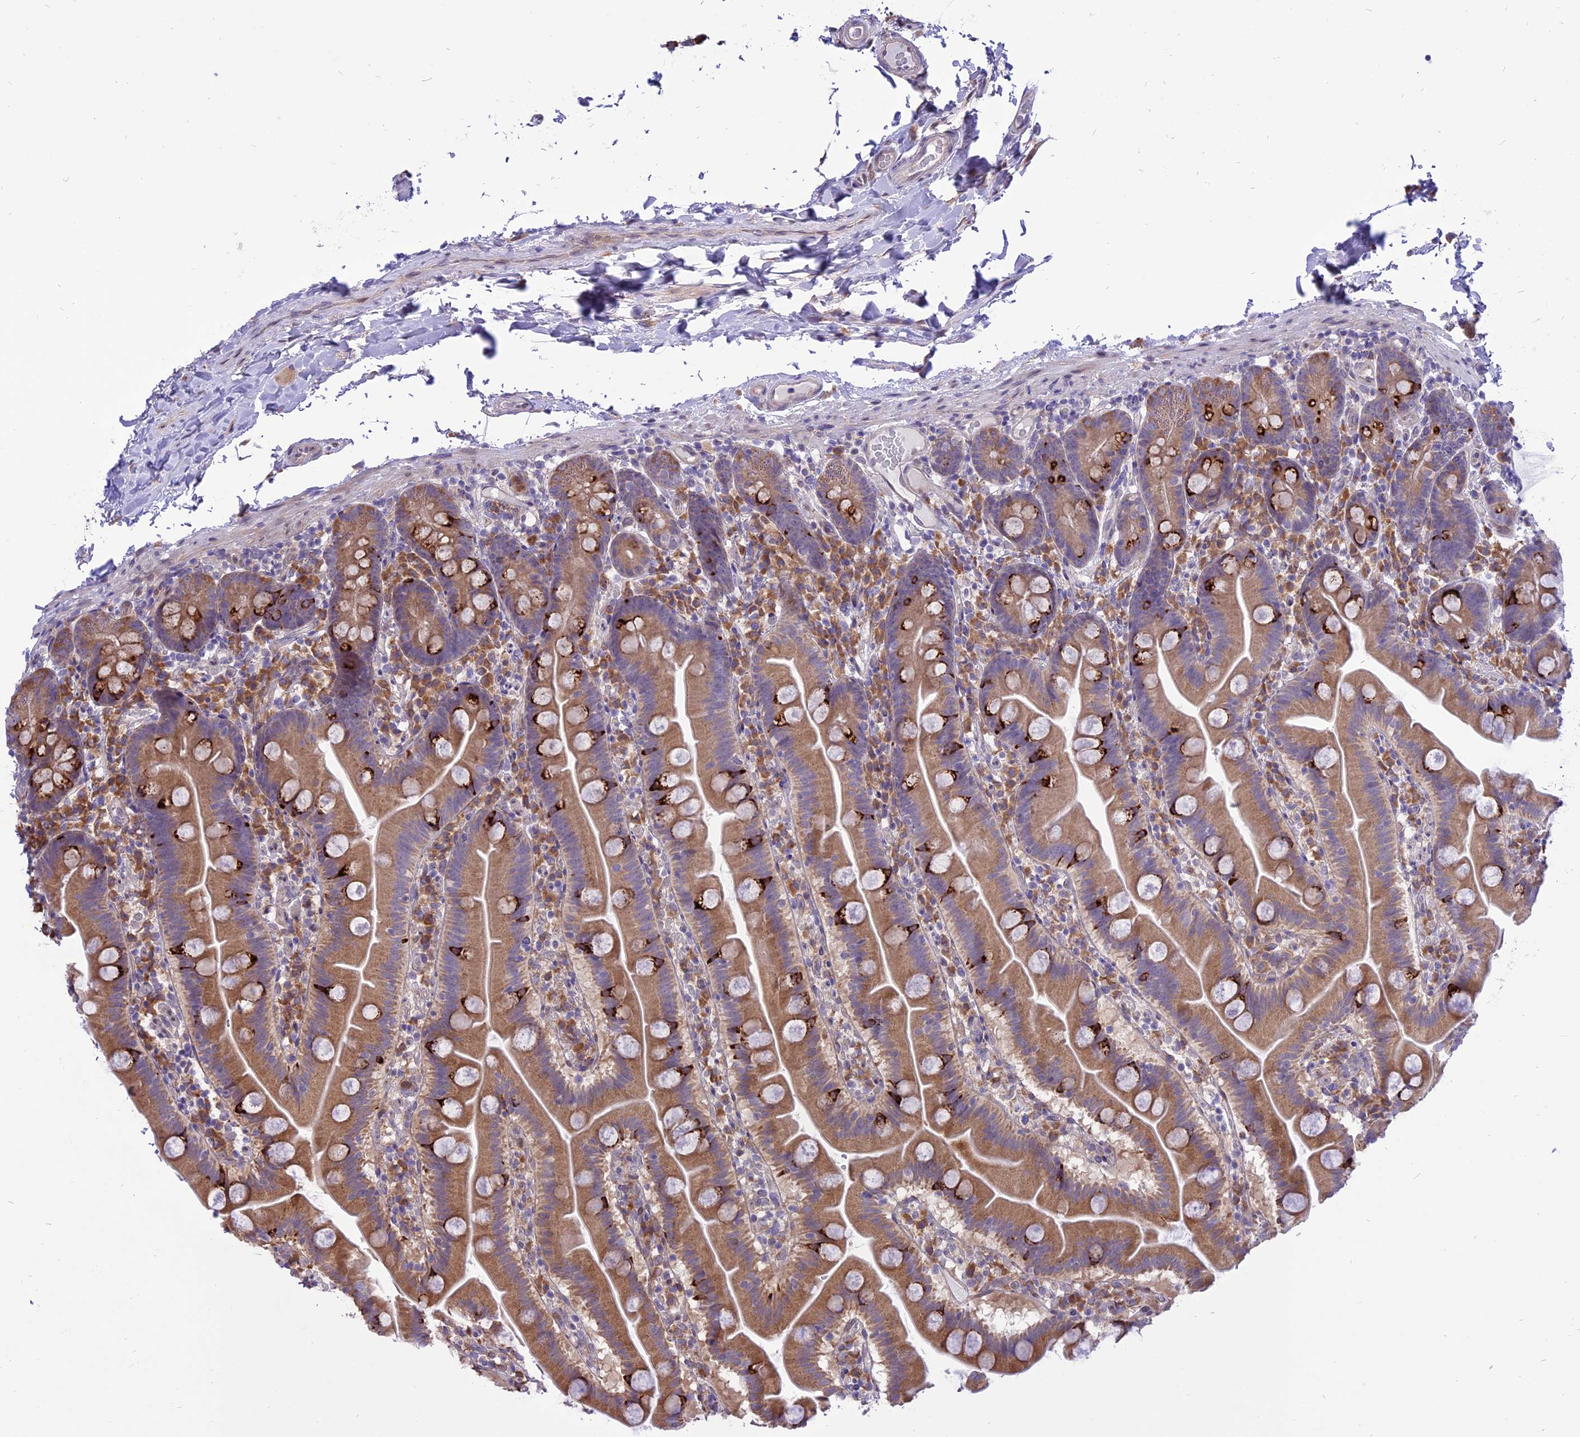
{"staining": {"intensity": "strong", "quantity": ">75%", "location": "cytoplasmic/membranous"}, "tissue": "small intestine", "cell_type": "Glandular cells", "image_type": "normal", "snomed": [{"axis": "morphology", "description": "Normal tissue, NOS"}, {"axis": "topography", "description": "Small intestine"}], "caption": "Immunohistochemistry histopathology image of normal small intestine stained for a protein (brown), which reveals high levels of strong cytoplasmic/membranous staining in approximately >75% of glandular cells.", "gene": "ARMCX6", "patient": {"sex": "female", "age": 68}}